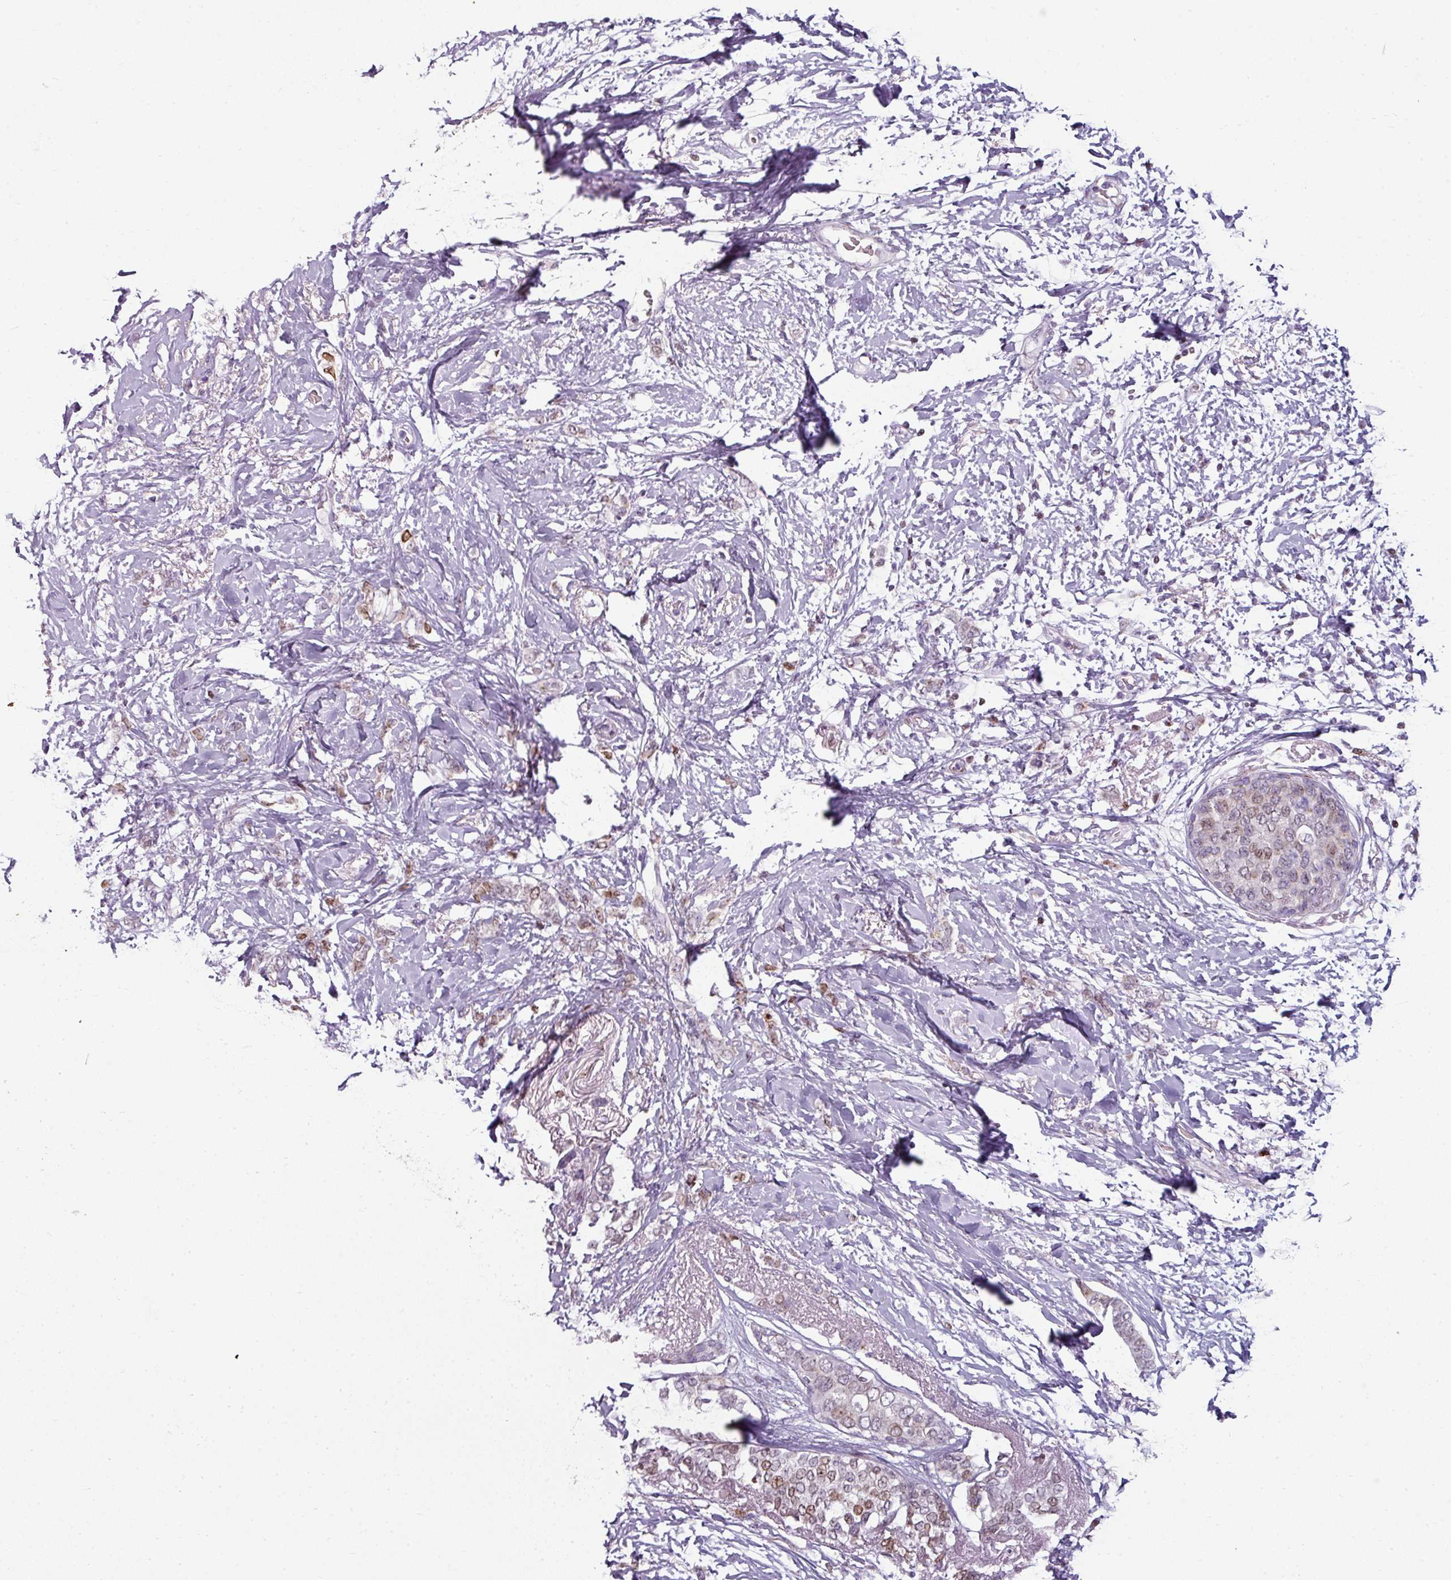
{"staining": {"intensity": "moderate", "quantity": "25%-75%", "location": "cytoplasmic/membranous,nuclear"}, "tissue": "breast cancer", "cell_type": "Tumor cells", "image_type": "cancer", "snomed": [{"axis": "morphology", "description": "Duct carcinoma"}, {"axis": "topography", "description": "Breast"}], "caption": "Immunohistochemistry micrograph of human breast intraductal carcinoma stained for a protein (brown), which demonstrates medium levels of moderate cytoplasmic/membranous and nuclear positivity in approximately 25%-75% of tumor cells.", "gene": "SYT8", "patient": {"sex": "female", "age": 72}}